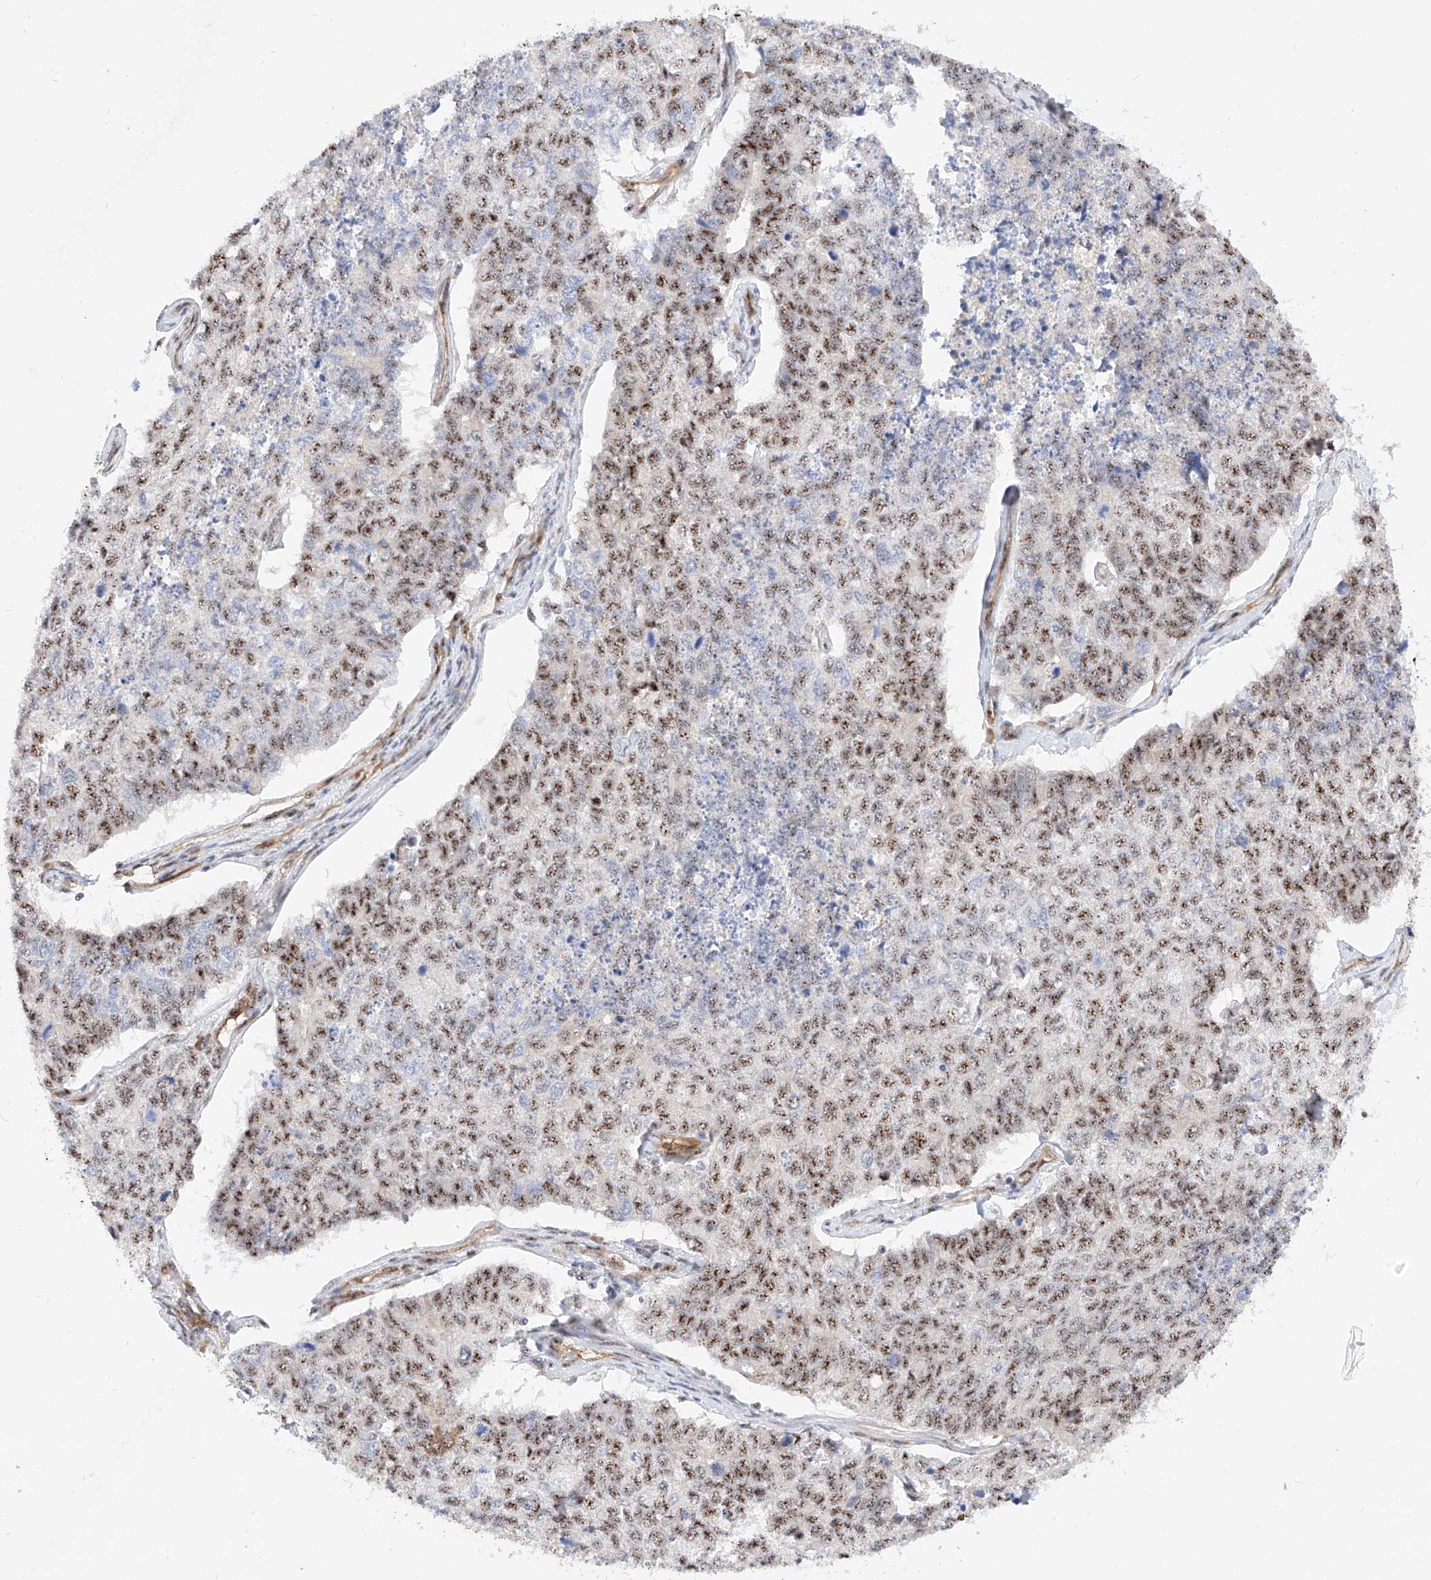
{"staining": {"intensity": "moderate", "quantity": ">75%", "location": "nuclear"}, "tissue": "cervical cancer", "cell_type": "Tumor cells", "image_type": "cancer", "snomed": [{"axis": "morphology", "description": "Squamous cell carcinoma, NOS"}, {"axis": "topography", "description": "Cervix"}], "caption": "Brown immunohistochemical staining in cervical cancer (squamous cell carcinoma) demonstrates moderate nuclear expression in approximately >75% of tumor cells.", "gene": "ATXN7L2", "patient": {"sex": "female", "age": 63}}